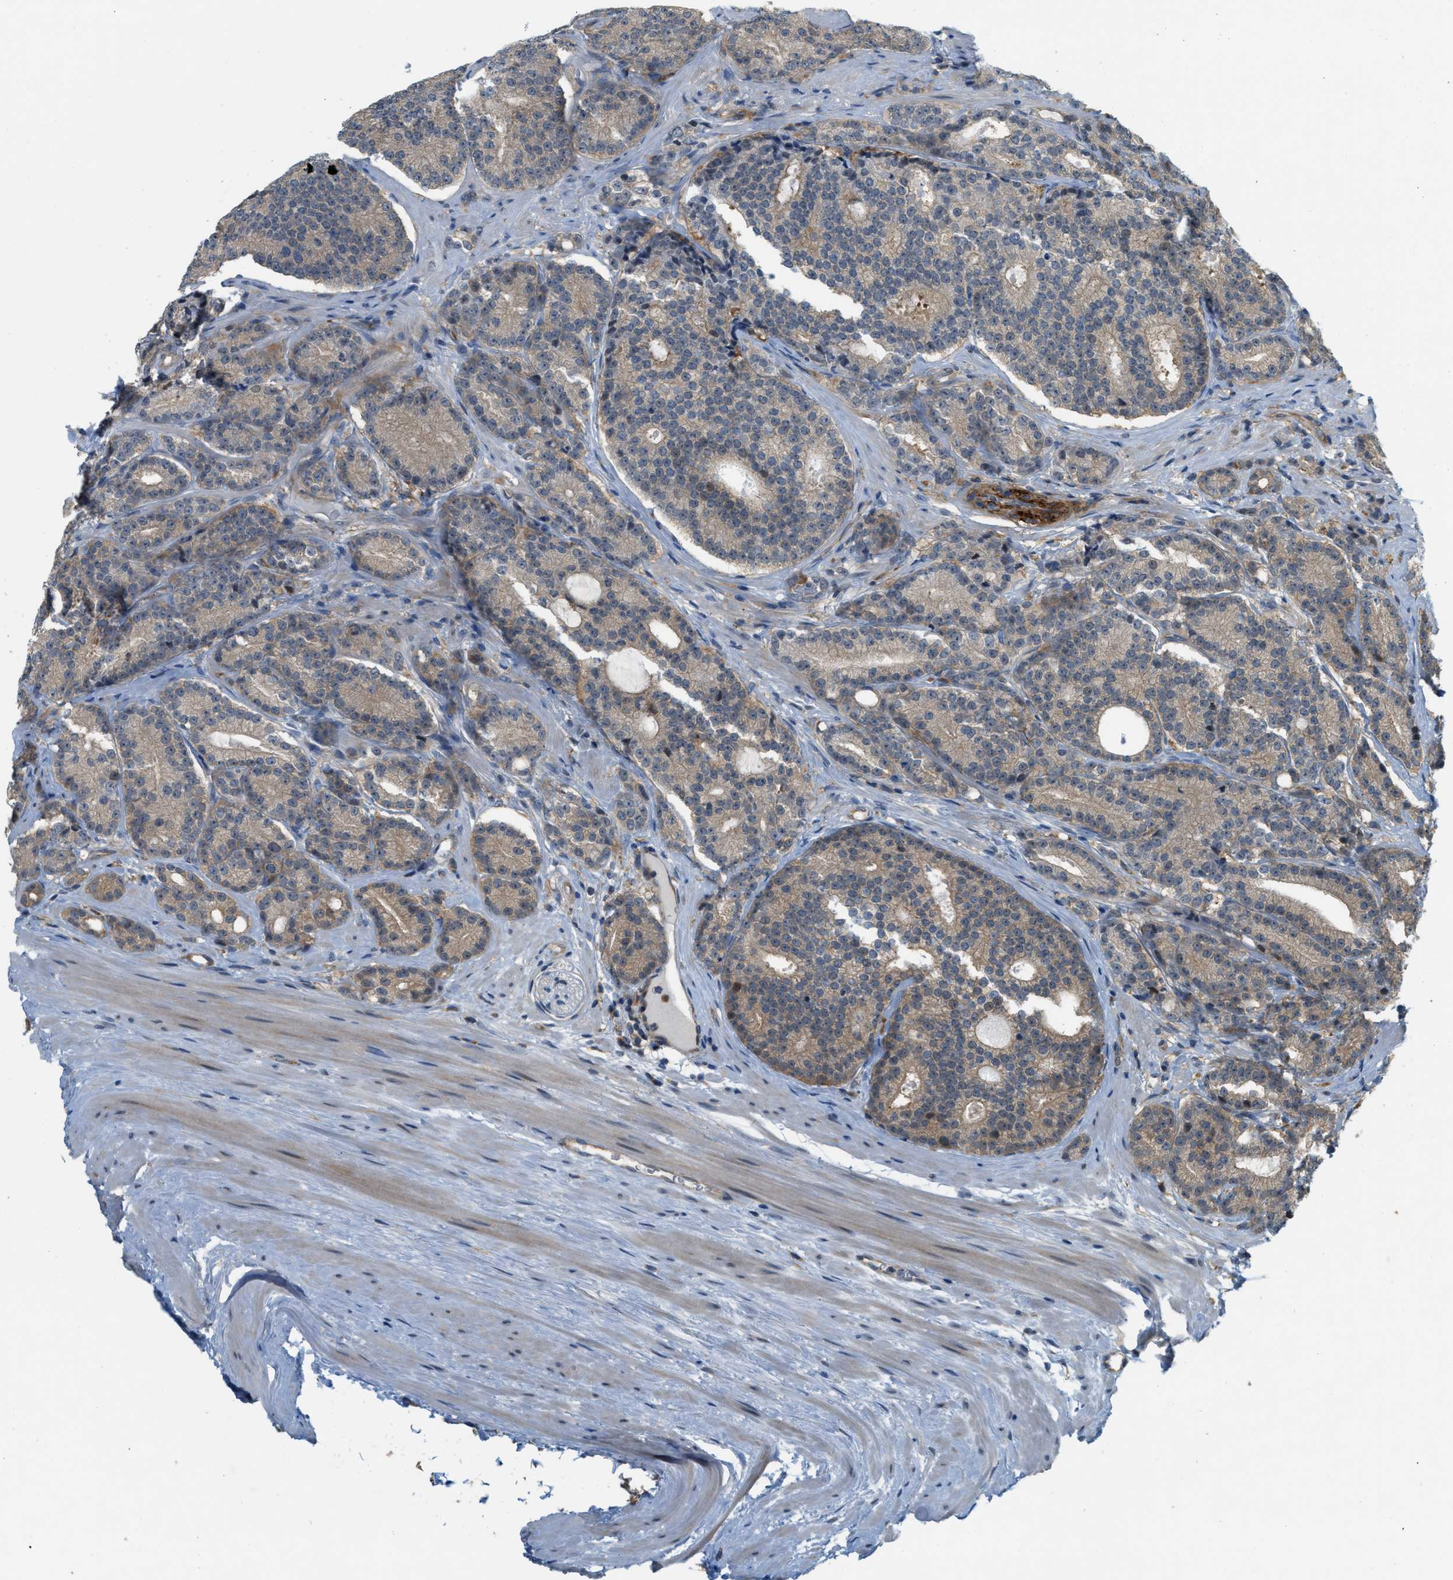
{"staining": {"intensity": "weak", "quantity": ">75%", "location": "cytoplasmic/membranous"}, "tissue": "prostate cancer", "cell_type": "Tumor cells", "image_type": "cancer", "snomed": [{"axis": "morphology", "description": "Adenocarcinoma, High grade"}, {"axis": "topography", "description": "Prostate"}], "caption": "A high-resolution photomicrograph shows IHC staining of high-grade adenocarcinoma (prostate), which exhibits weak cytoplasmic/membranous positivity in approximately >75% of tumor cells.", "gene": "PDCL3", "patient": {"sex": "male", "age": 61}}